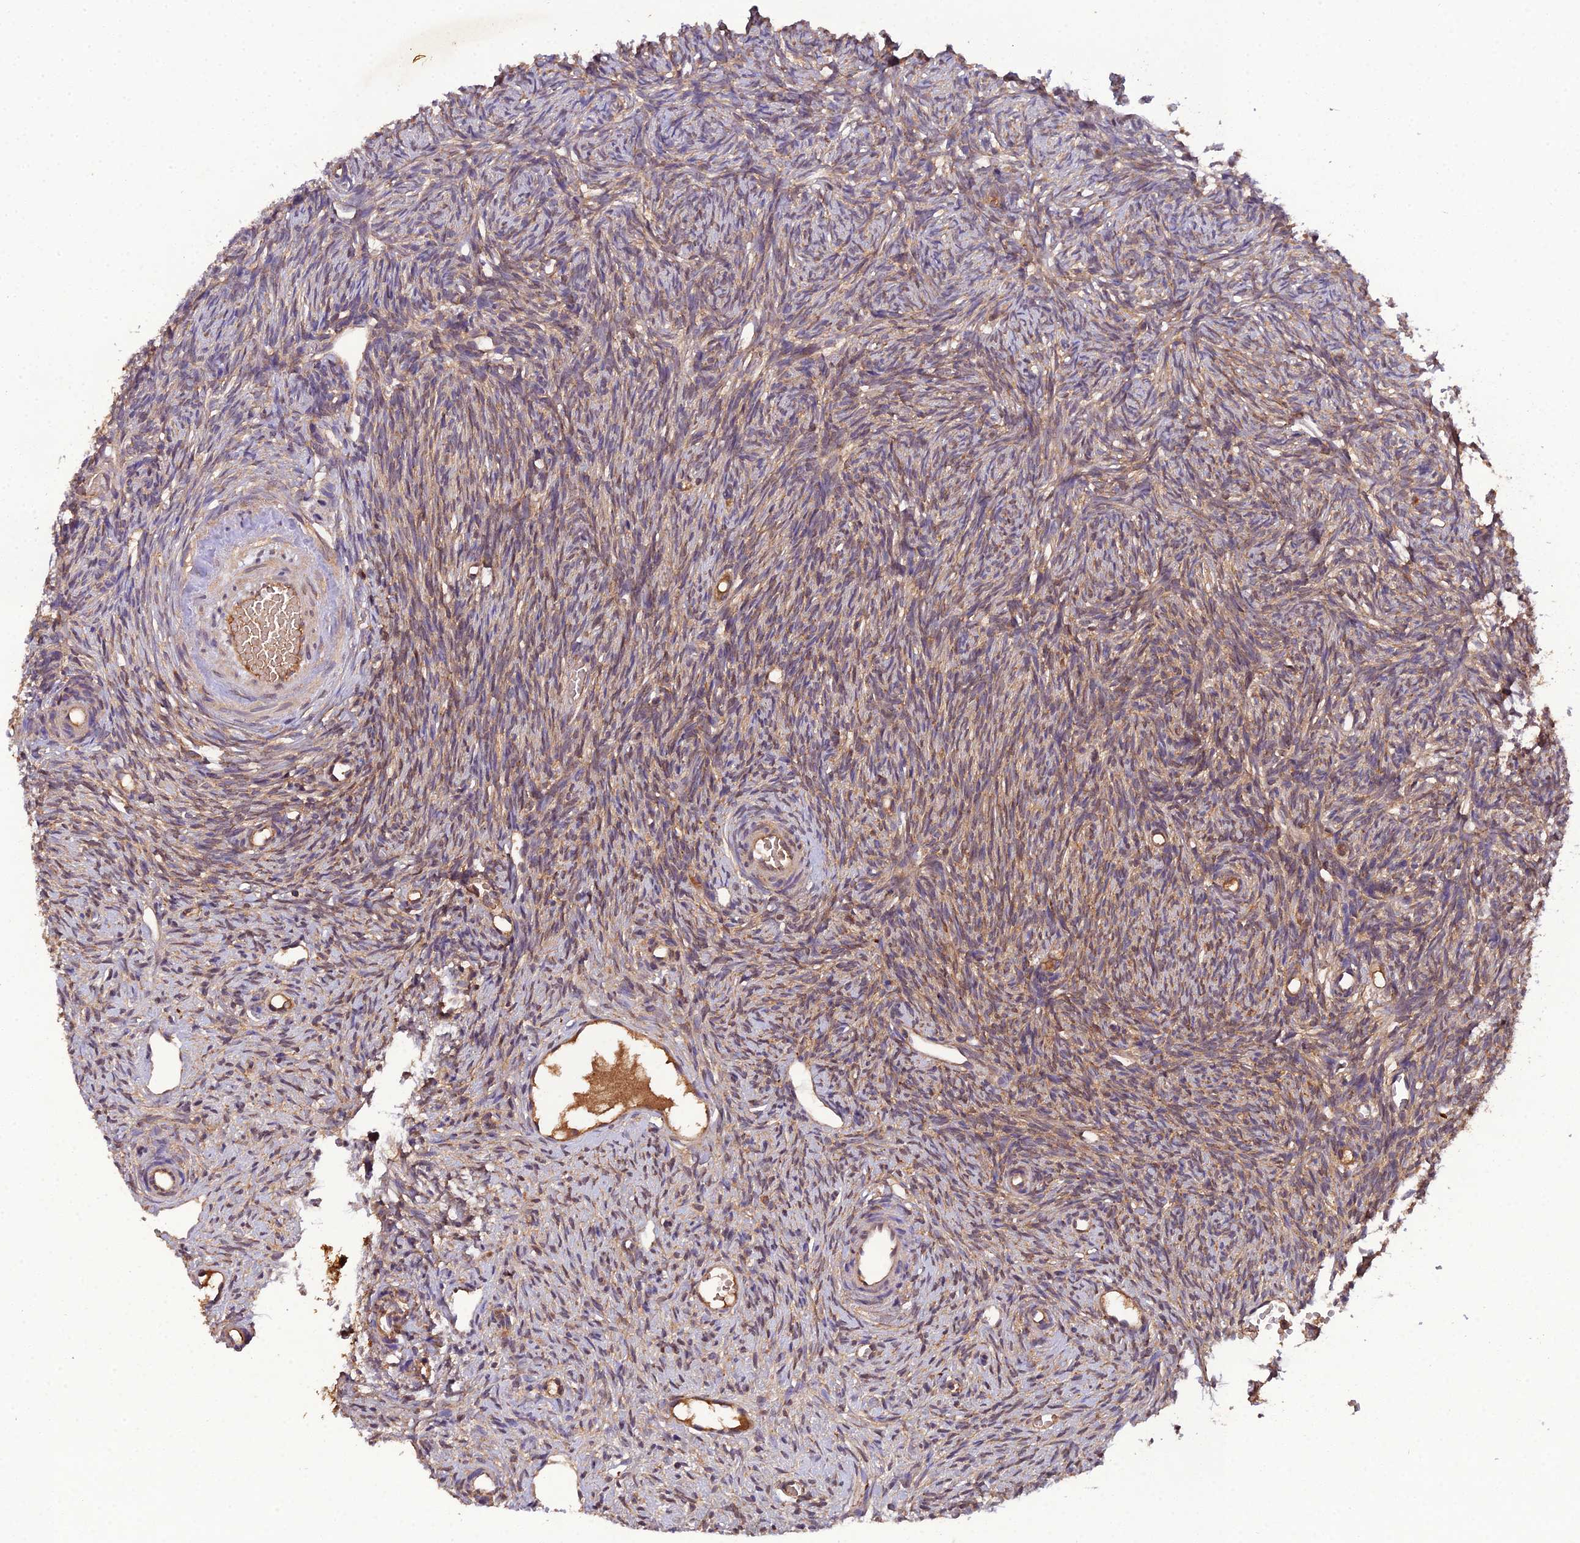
{"staining": {"intensity": "weak", "quantity": "25%-75%", "location": "cytoplasmic/membranous"}, "tissue": "ovary", "cell_type": "Ovarian stroma cells", "image_type": "normal", "snomed": [{"axis": "morphology", "description": "Normal tissue, NOS"}, {"axis": "topography", "description": "Ovary"}], "caption": "Weak cytoplasmic/membranous expression is identified in about 25%-75% of ovarian stroma cells in unremarkable ovary.", "gene": "TMEM258", "patient": {"sex": "female", "age": 51}}